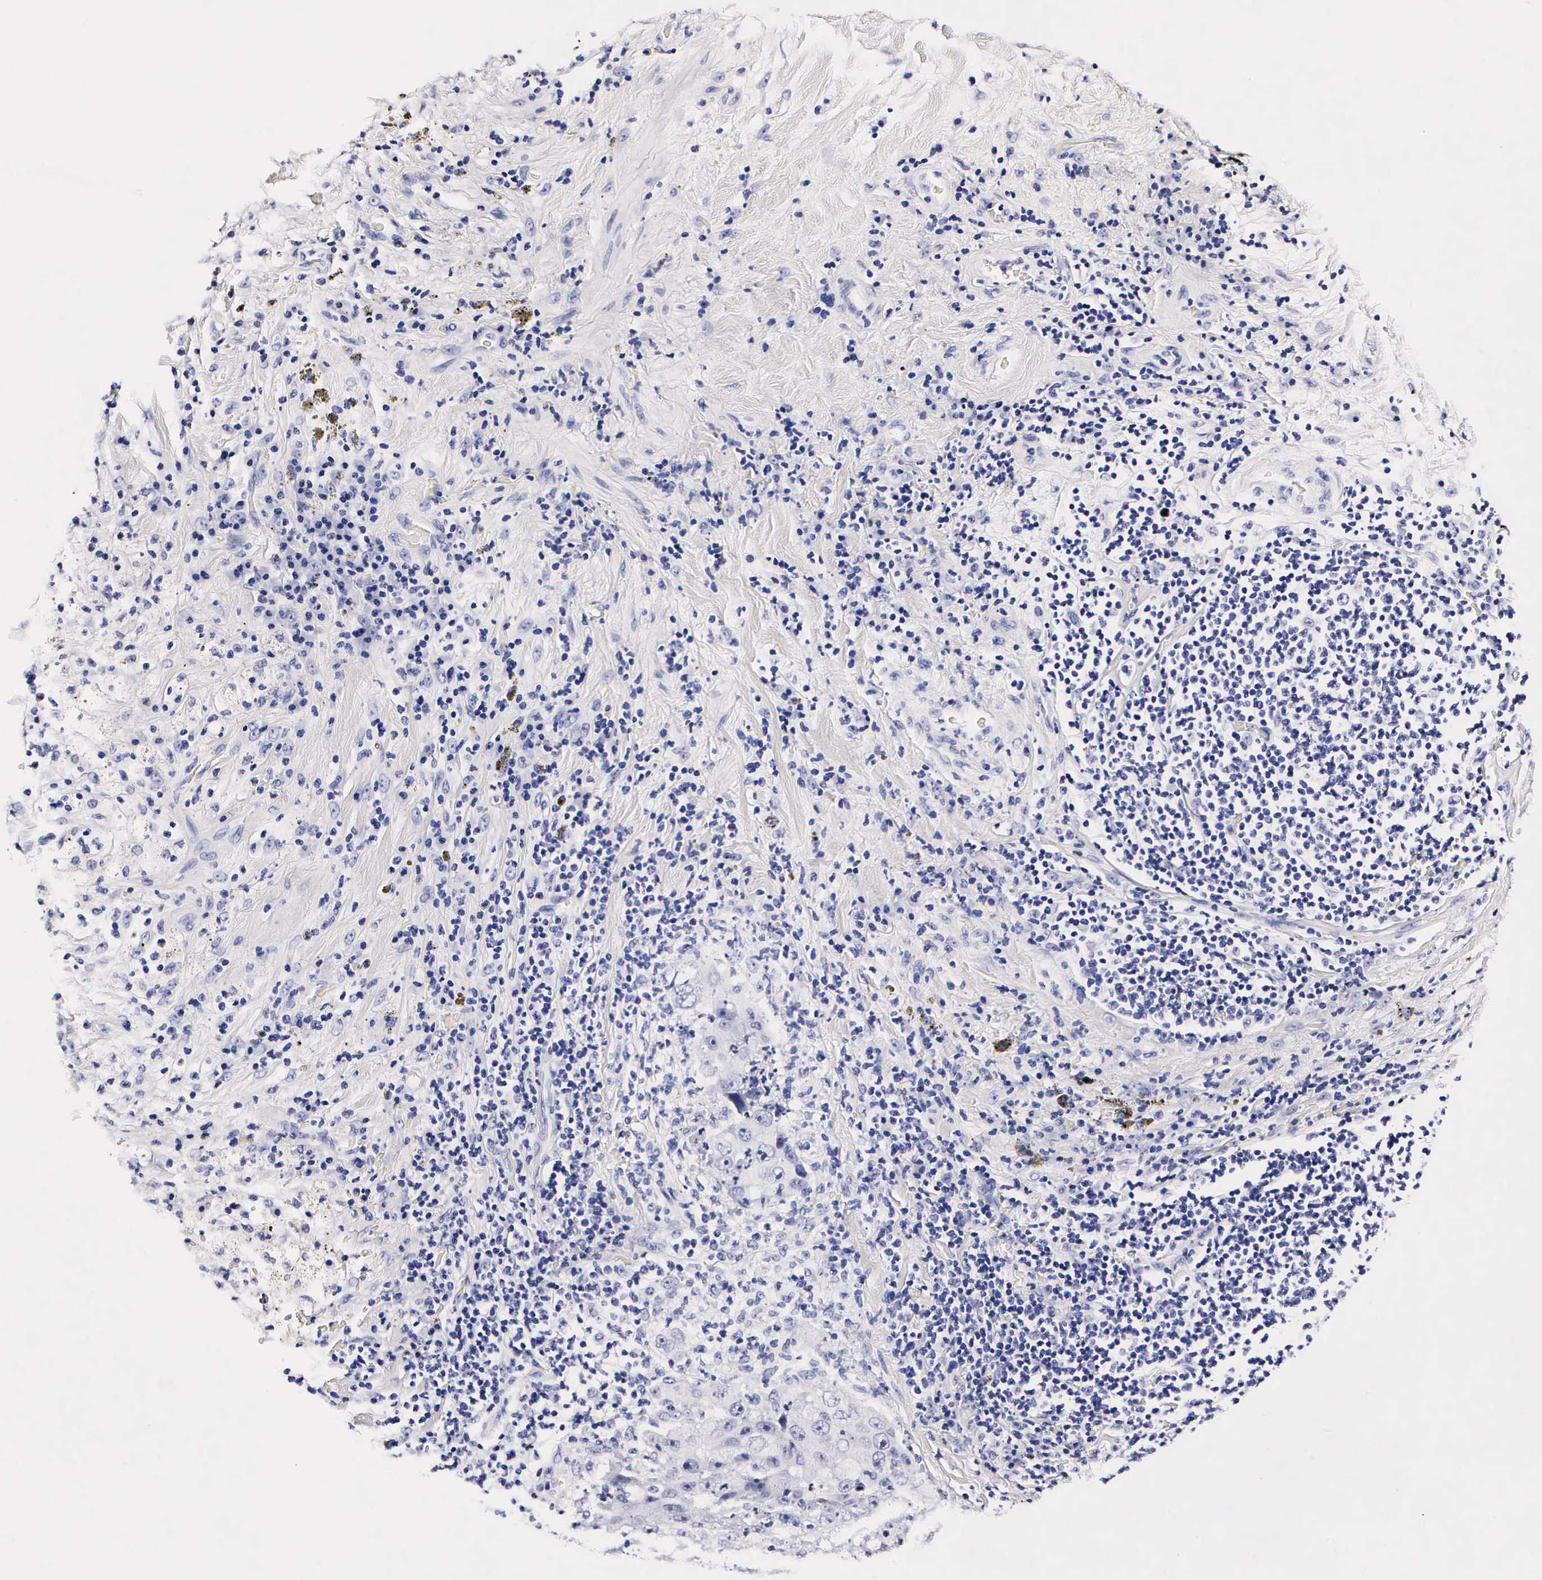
{"staining": {"intensity": "negative", "quantity": "none", "location": "none"}, "tissue": "lung cancer", "cell_type": "Tumor cells", "image_type": "cancer", "snomed": [{"axis": "morphology", "description": "Squamous cell carcinoma, NOS"}, {"axis": "topography", "description": "Lung"}], "caption": "IHC image of neoplastic tissue: human lung cancer stained with DAB (3,3'-diaminobenzidine) reveals no significant protein positivity in tumor cells. (Stains: DAB (3,3'-diaminobenzidine) immunohistochemistry with hematoxylin counter stain, Microscopy: brightfield microscopy at high magnification).", "gene": "RNASE6", "patient": {"sex": "male", "age": 64}}